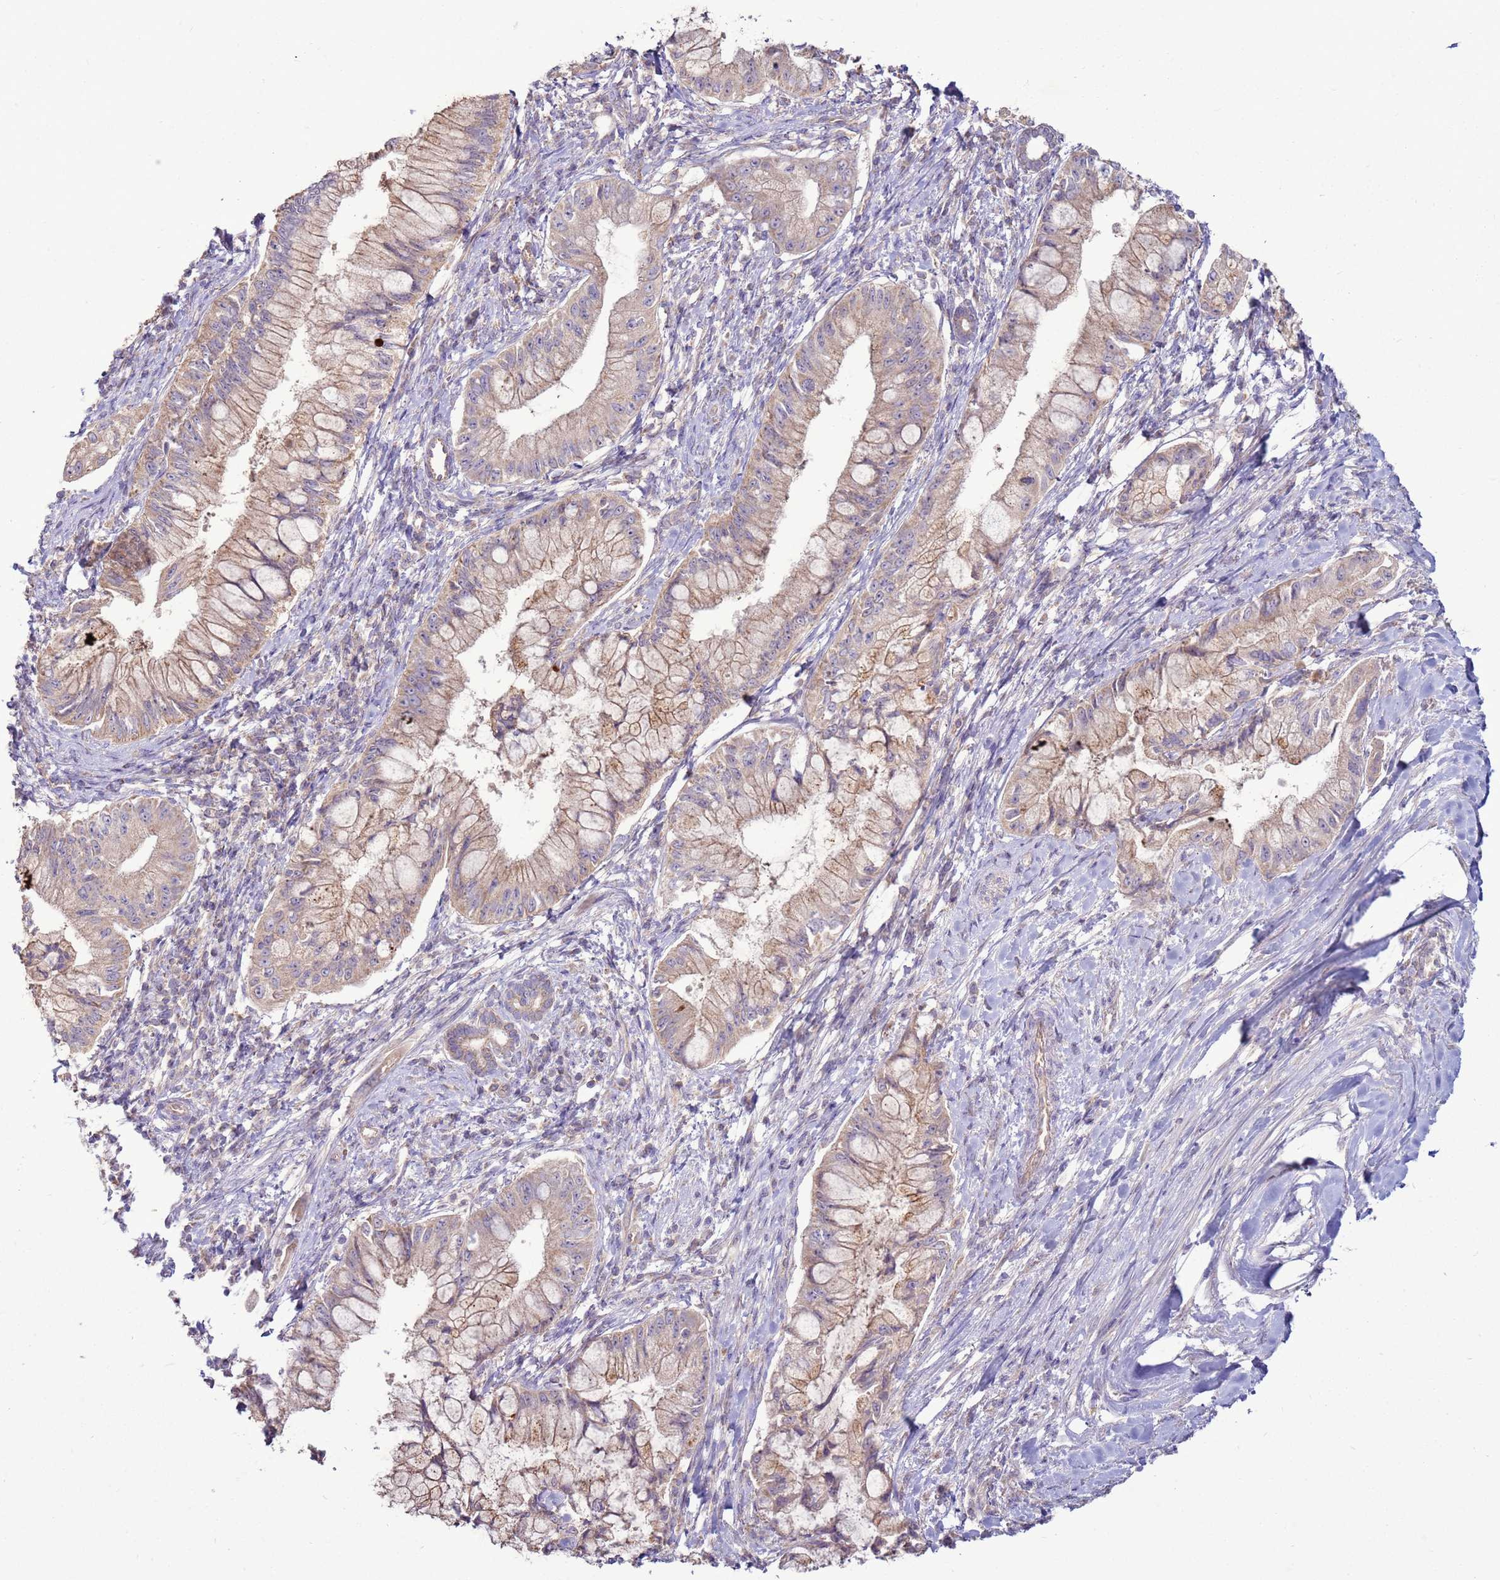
{"staining": {"intensity": "weak", "quantity": ">75%", "location": "cytoplasmic/membranous"}, "tissue": "pancreatic cancer", "cell_type": "Tumor cells", "image_type": "cancer", "snomed": [{"axis": "morphology", "description": "Adenocarcinoma, NOS"}, {"axis": "topography", "description": "Pancreas"}], "caption": "Immunohistochemical staining of human pancreatic cancer demonstrates low levels of weak cytoplasmic/membranous protein expression in about >75% of tumor cells. The staining was performed using DAB (3,3'-diaminobenzidine) to visualize the protein expression in brown, while the nuclei were stained in blue with hematoxylin (Magnification: 20x).", "gene": "TRAPPC4", "patient": {"sex": "male", "age": 48}}